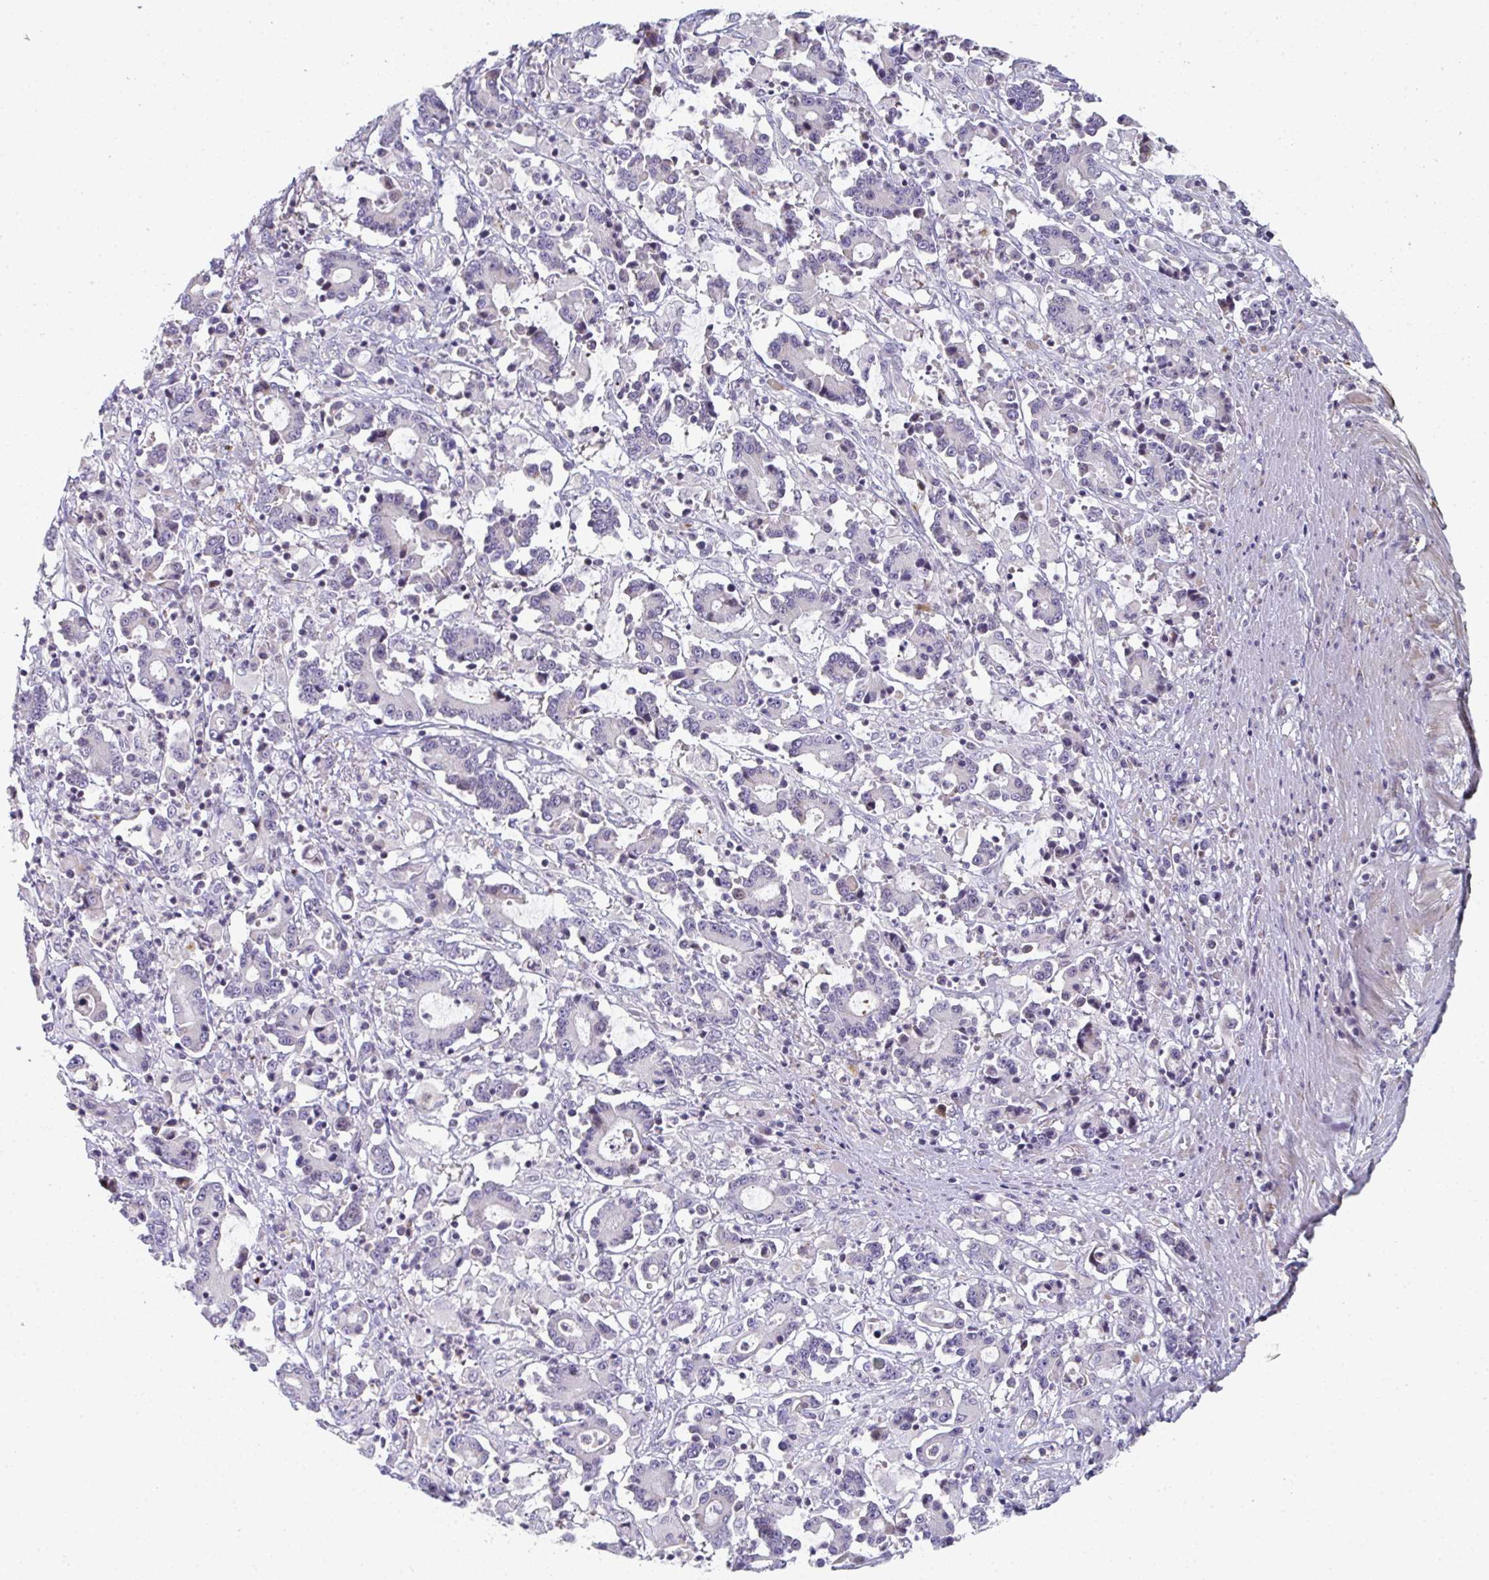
{"staining": {"intensity": "negative", "quantity": "none", "location": "none"}, "tissue": "stomach cancer", "cell_type": "Tumor cells", "image_type": "cancer", "snomed": [{"axis": "morphology", "description": "Adenocarcinoma, NOS"}, {"axis": "topography", "description": "Stomach, upper"}], "caption": "The histopathology image demonstrates no staining of tumor cells in stomach adenocarcinoma. (Brightfield microscopy of DAB IHC at high magnification).", "gene": "A1CF", "patient": {"sex": "male", "age": 68}}